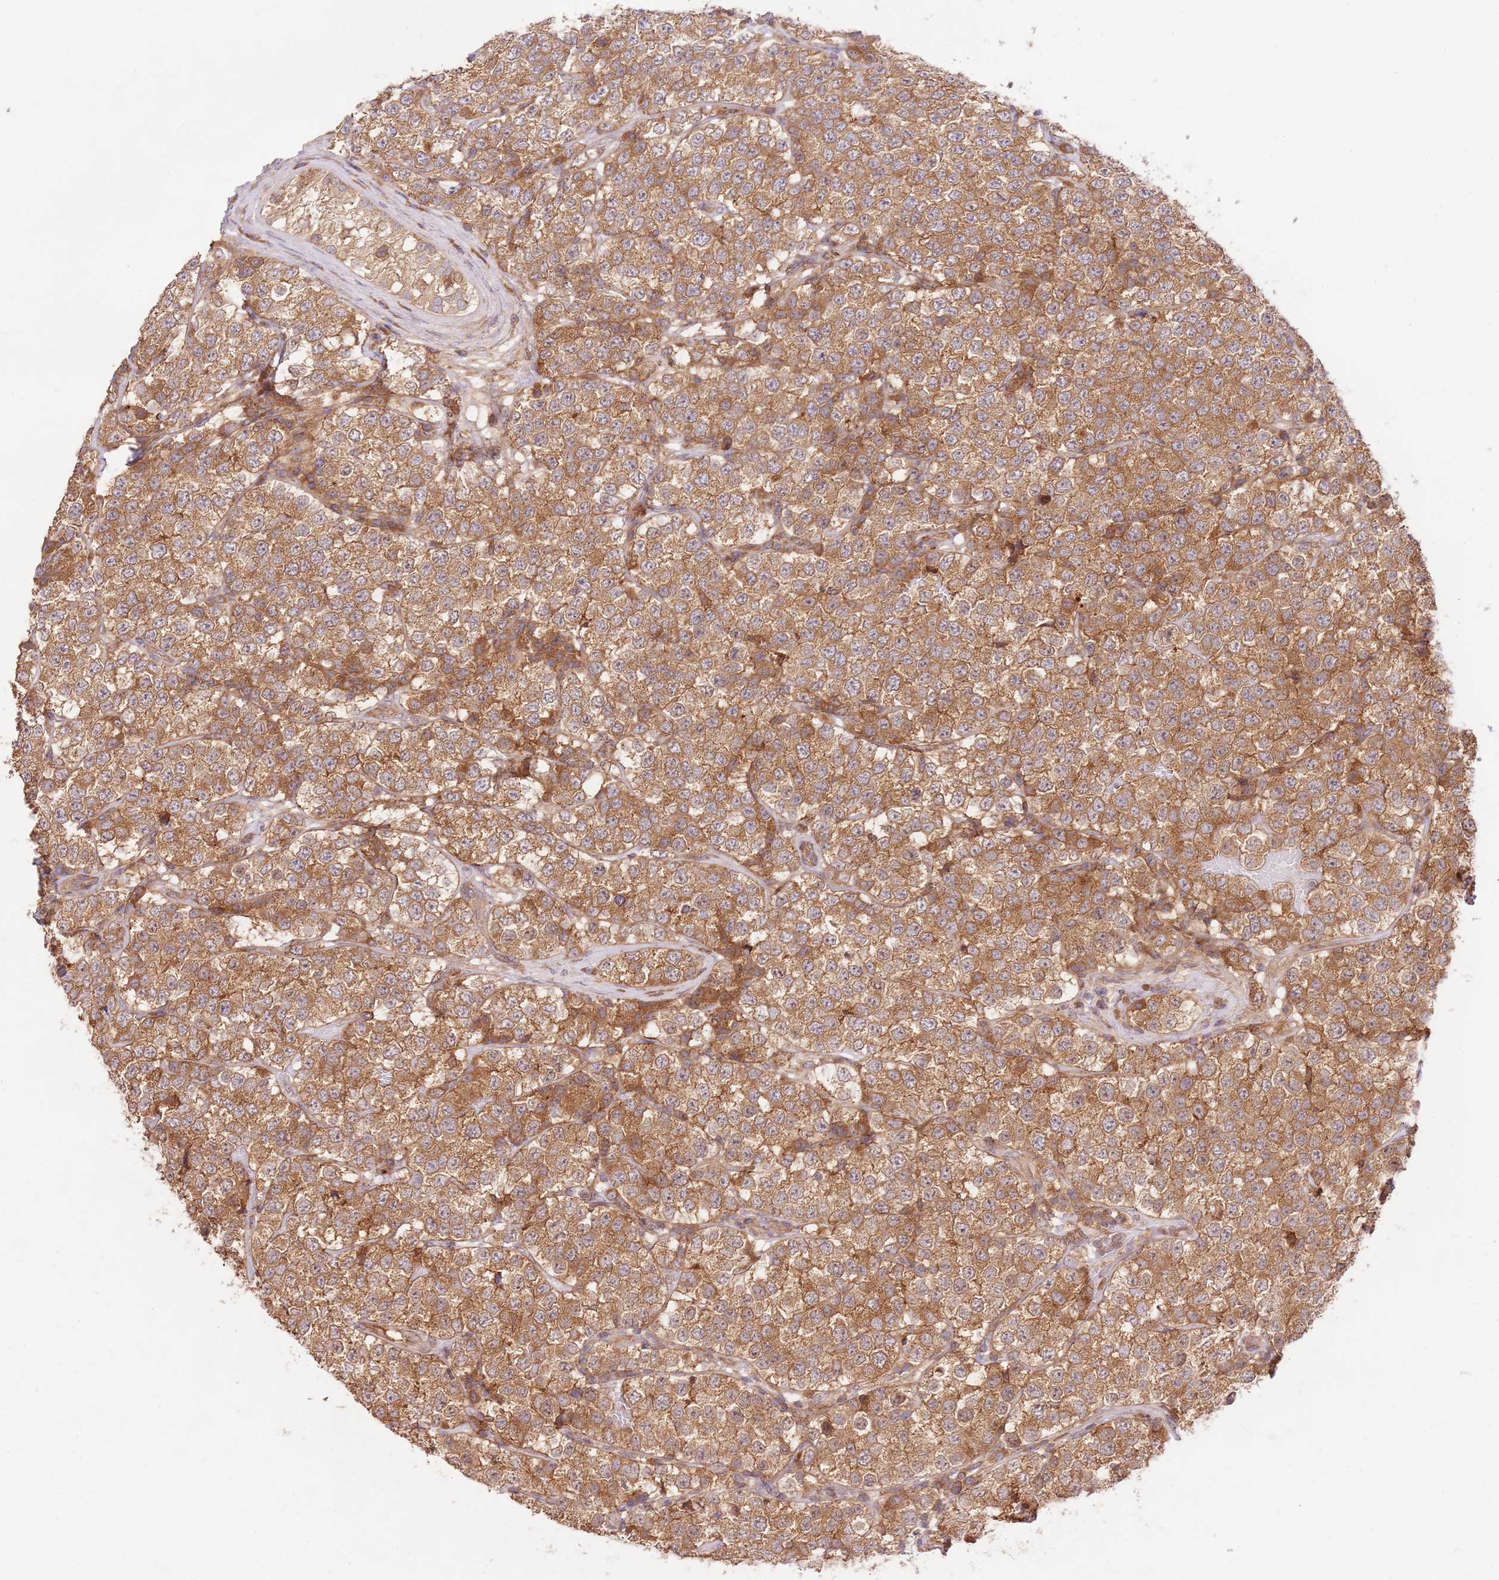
{"staining": {"intensity": "moderate", "quantity": ">75%", "location": "cytoplasmic/membranous"}, "tissue": "testis cancer", "cell_type": "Tumor cells", "image_type": "cancer", "snomed": [{"axis": "morphology", "description": "Seminoma, NOS"}, {"axis": "topography", "description": "Testis"}], "caption": "A high-resolution histopathology image shows IHC staining of testis cancer, which exhibits moderate cytoplasmic/membranous staining in approximately >75% of tumor cells.", "gene": "GAREM1", "patient": {"sex": "male", "age": 34}}